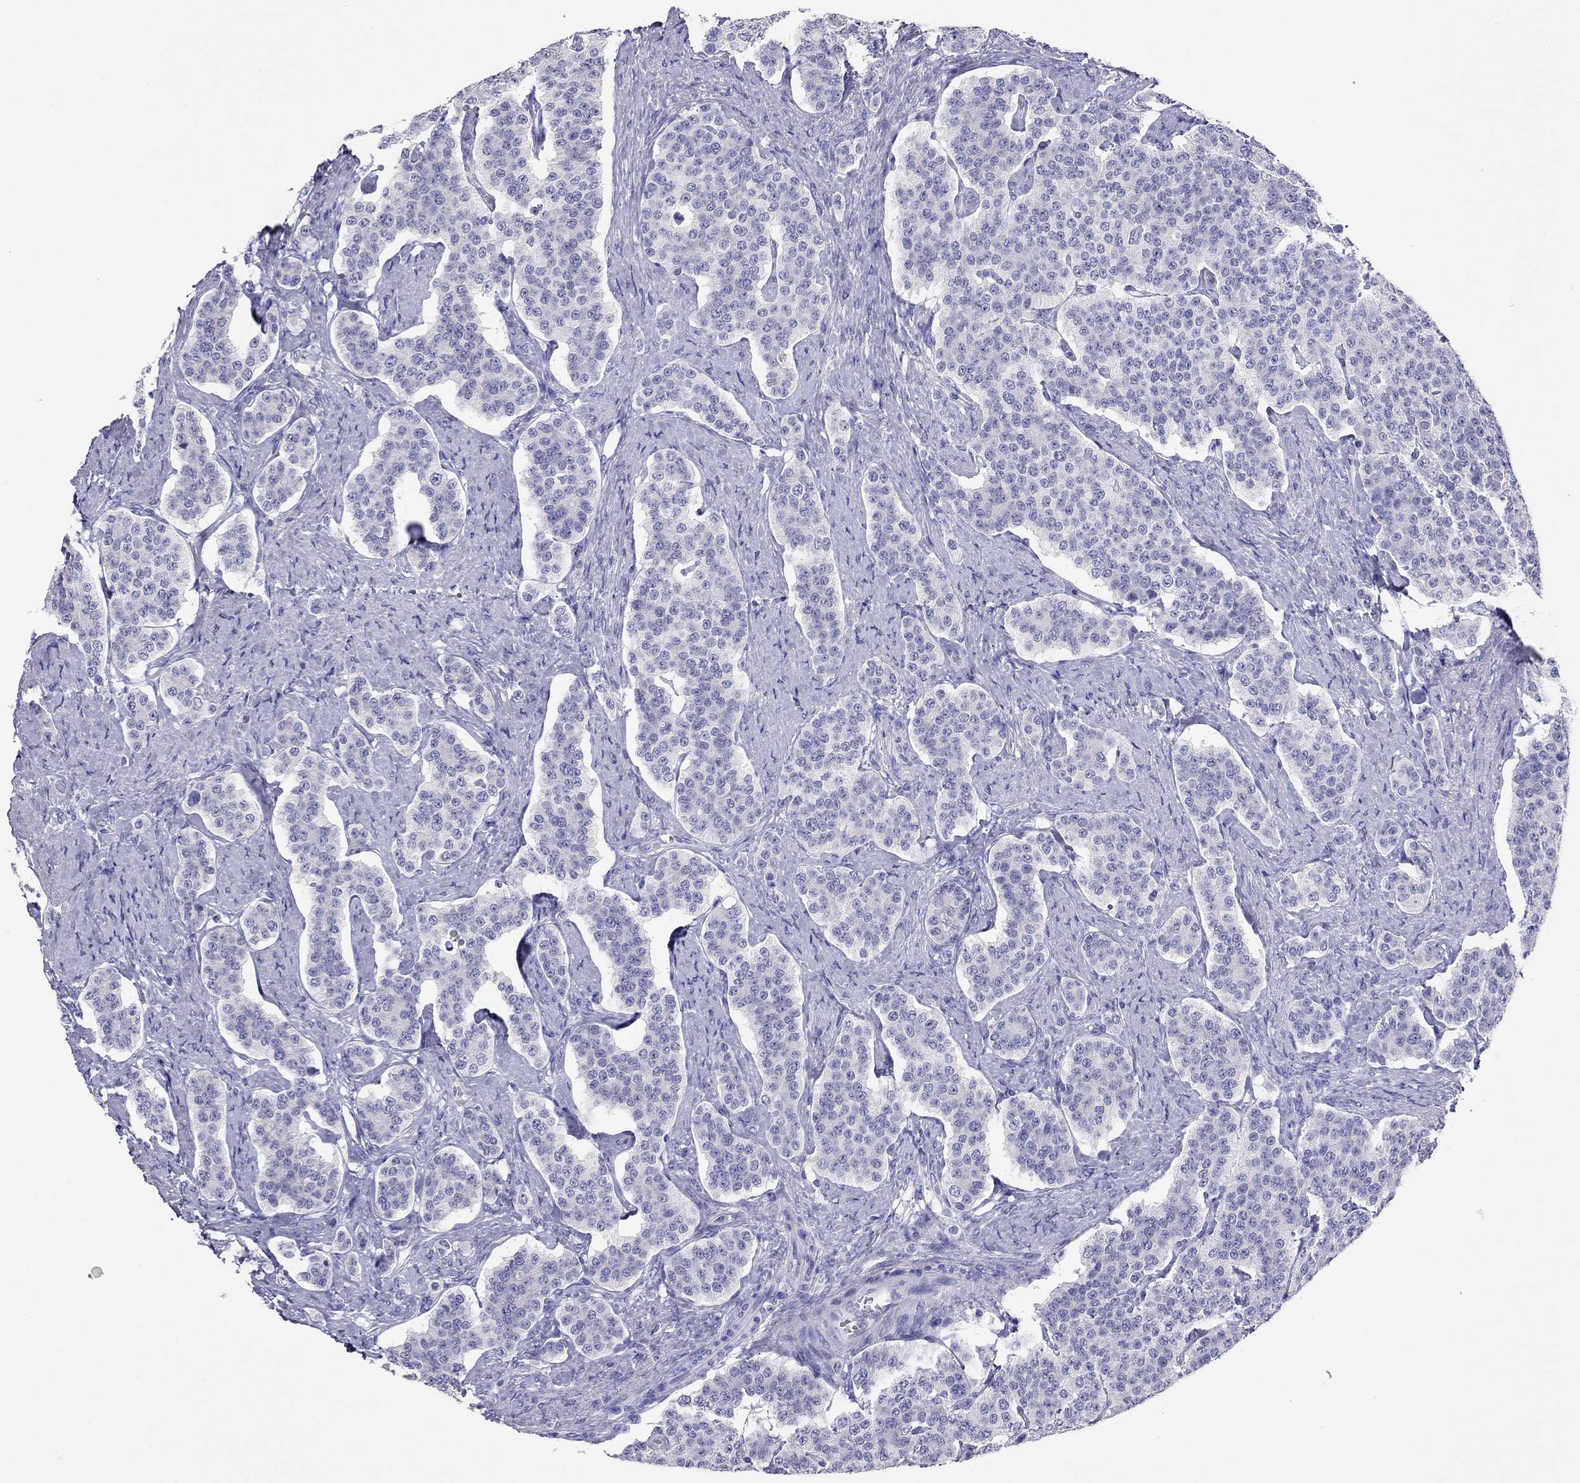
{"staining": {"intensity": "negative", "quantity": "none", "location": "none"}, "tissue": "carcinoid", "cell_type": "Tumor cells", "image_type": "cancer", "snomed": [{"axis": "morphology", "description": "Carcinoid, malignant, NOS"}, {"axis": "topography", "description": "Small intestine"}], "caption": "High magnification brightfield microscopy of carcinoid stained with DAB (3,3'-diaminobenzidine) (brown) and counterstained with hematoxylin (blue): tumor cells show no significant staining. The staining is performed using DAB brown chromogen with nuclei counter-stained in using hematoxylin.", "gene": "CAPNS2", "patient": {"sex": "female", "age": 58}}